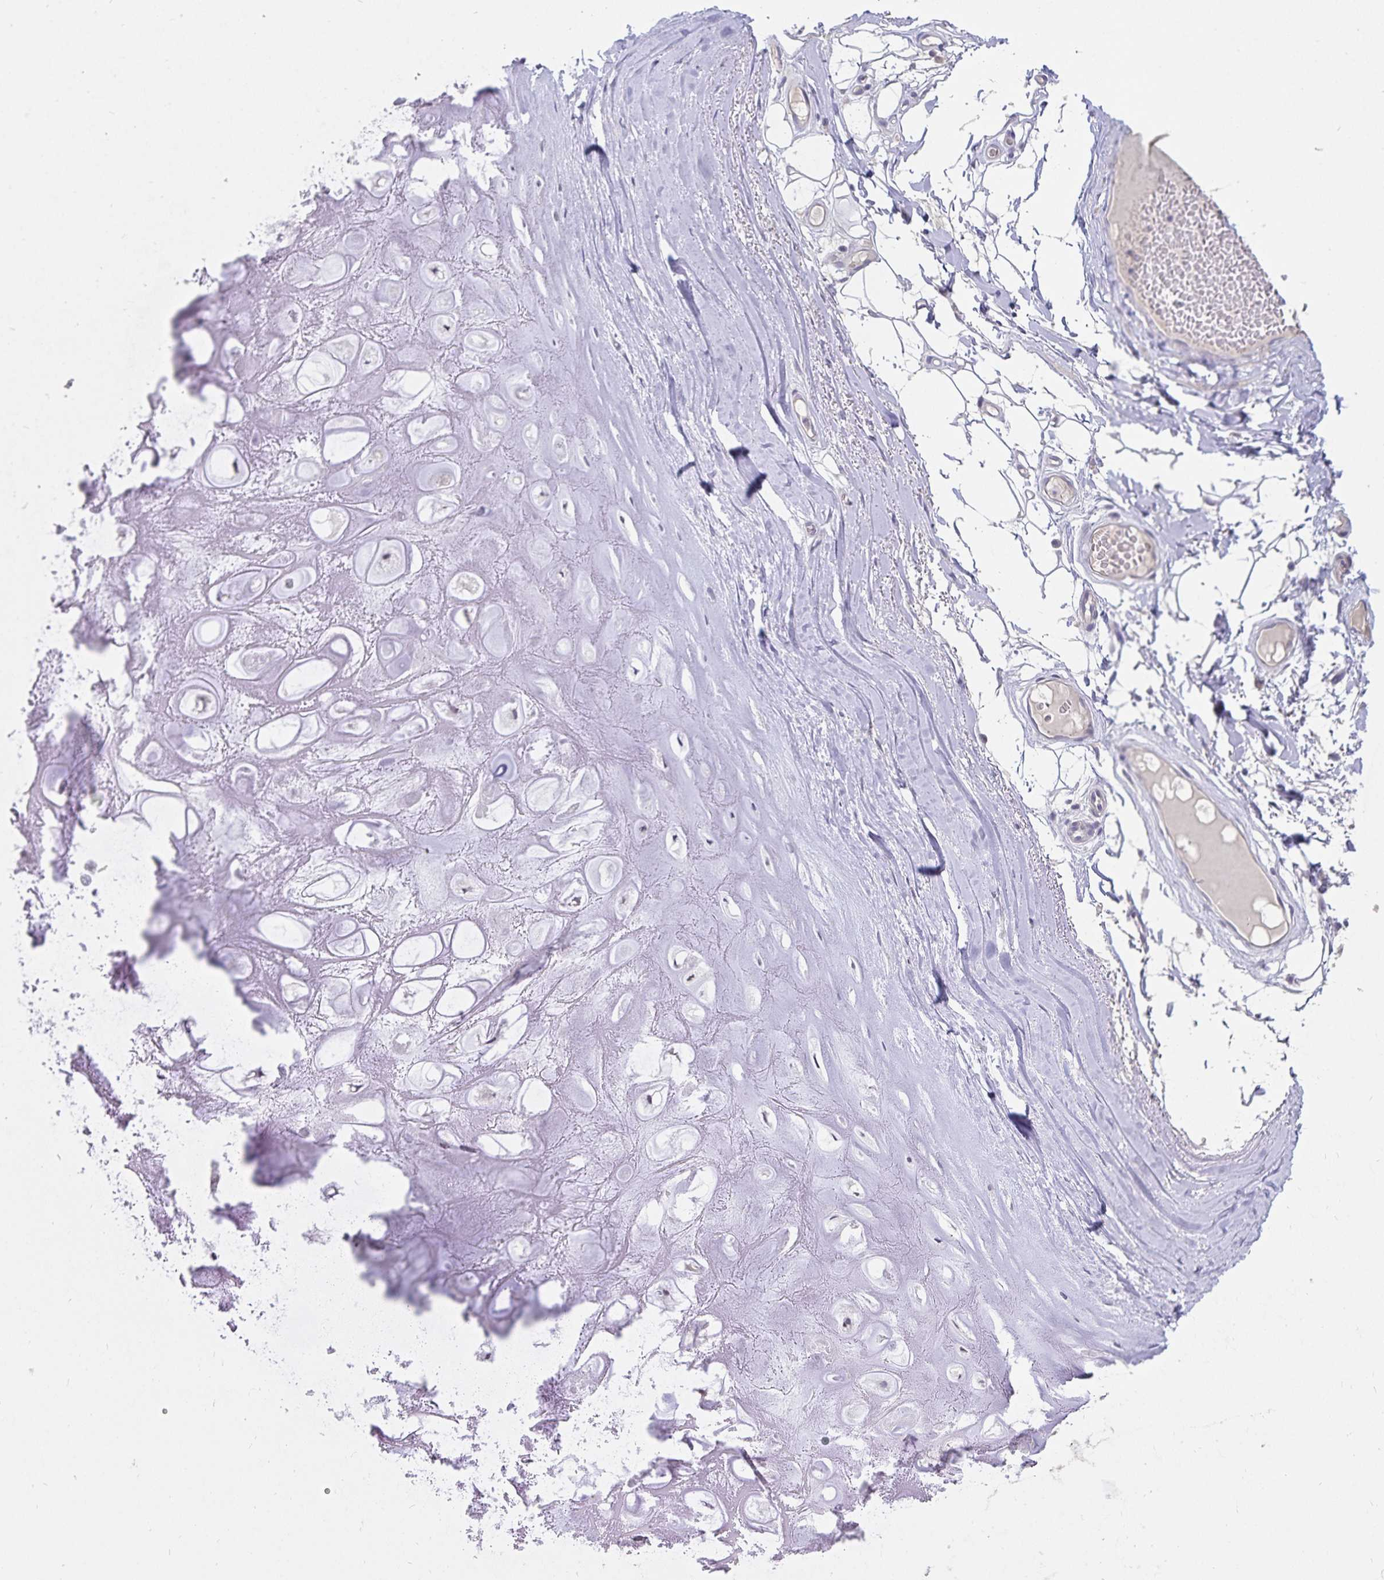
{"staining": {"intensity": "negative", "quantity": "none", "location": "none"}, "tissue": "adipose tissue", "cell_type": "Adipocytes", "image_type": "normal", "snomed": [{"axis": "morphology", "description": "Normal tissue, NOS"}, {"axis": "topography", "description": "Lymph node"}, {"axis": "topography", "description": "Cartilage tissue"}, {"axis": "topography", "description": "Nasopharynx"}], "caption": "DAB immunohistochemical staining of unremarkable human adipose tissue reveals no significant positivity in adipocytes.", "gene": "ATP2A2", "patient": {"sex": "male", "age": 63}}